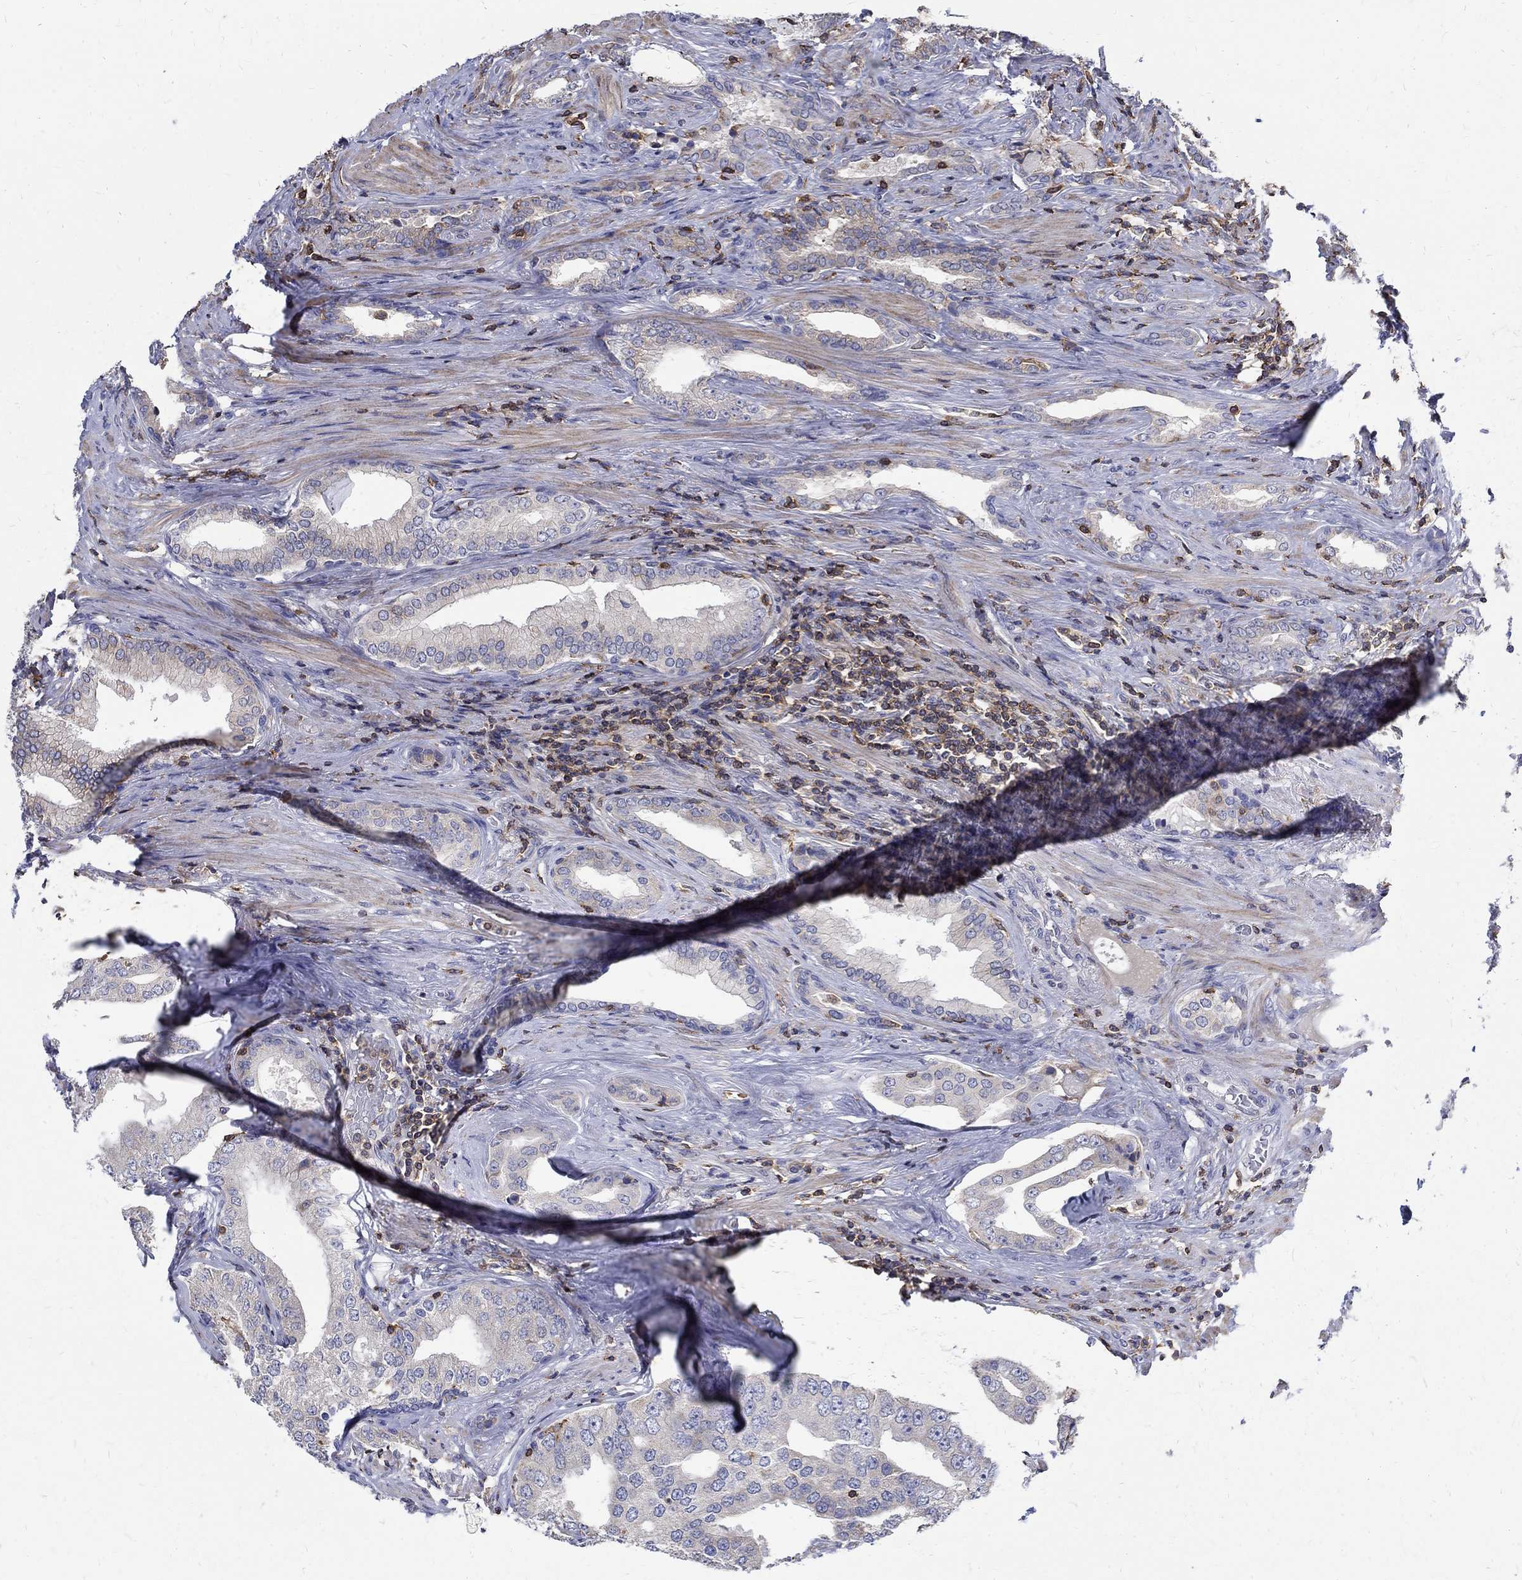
{"staining": {"intensity": "weak", "quantity": "25%-75%", "location": "cytoplasmic/membranous"}, "tissue": "prostate cancer", "cell_type": "Tumor cells", "image_type": "cancer", "snomed": [{"axis": "morphology", "description": "Adenocarcinoma, Low grade"}, {"axis": "topography", "description": "Prostate and seminal vesicle, NOS"}], "caption": "High-power microscopy captured an IHC histopathology image of prostate cancer (adenocarcinoma (low-grade)), revealing weak cytoplasmic/membranous staining in approximately 25%-75% of tumor cells. (Stains: DAB in brown, nuclei in blue, Microscopy: brightfield microscopy at high magnification).", "gene": "AGAP2", "patient": {"sex": "male", "age": 61}}